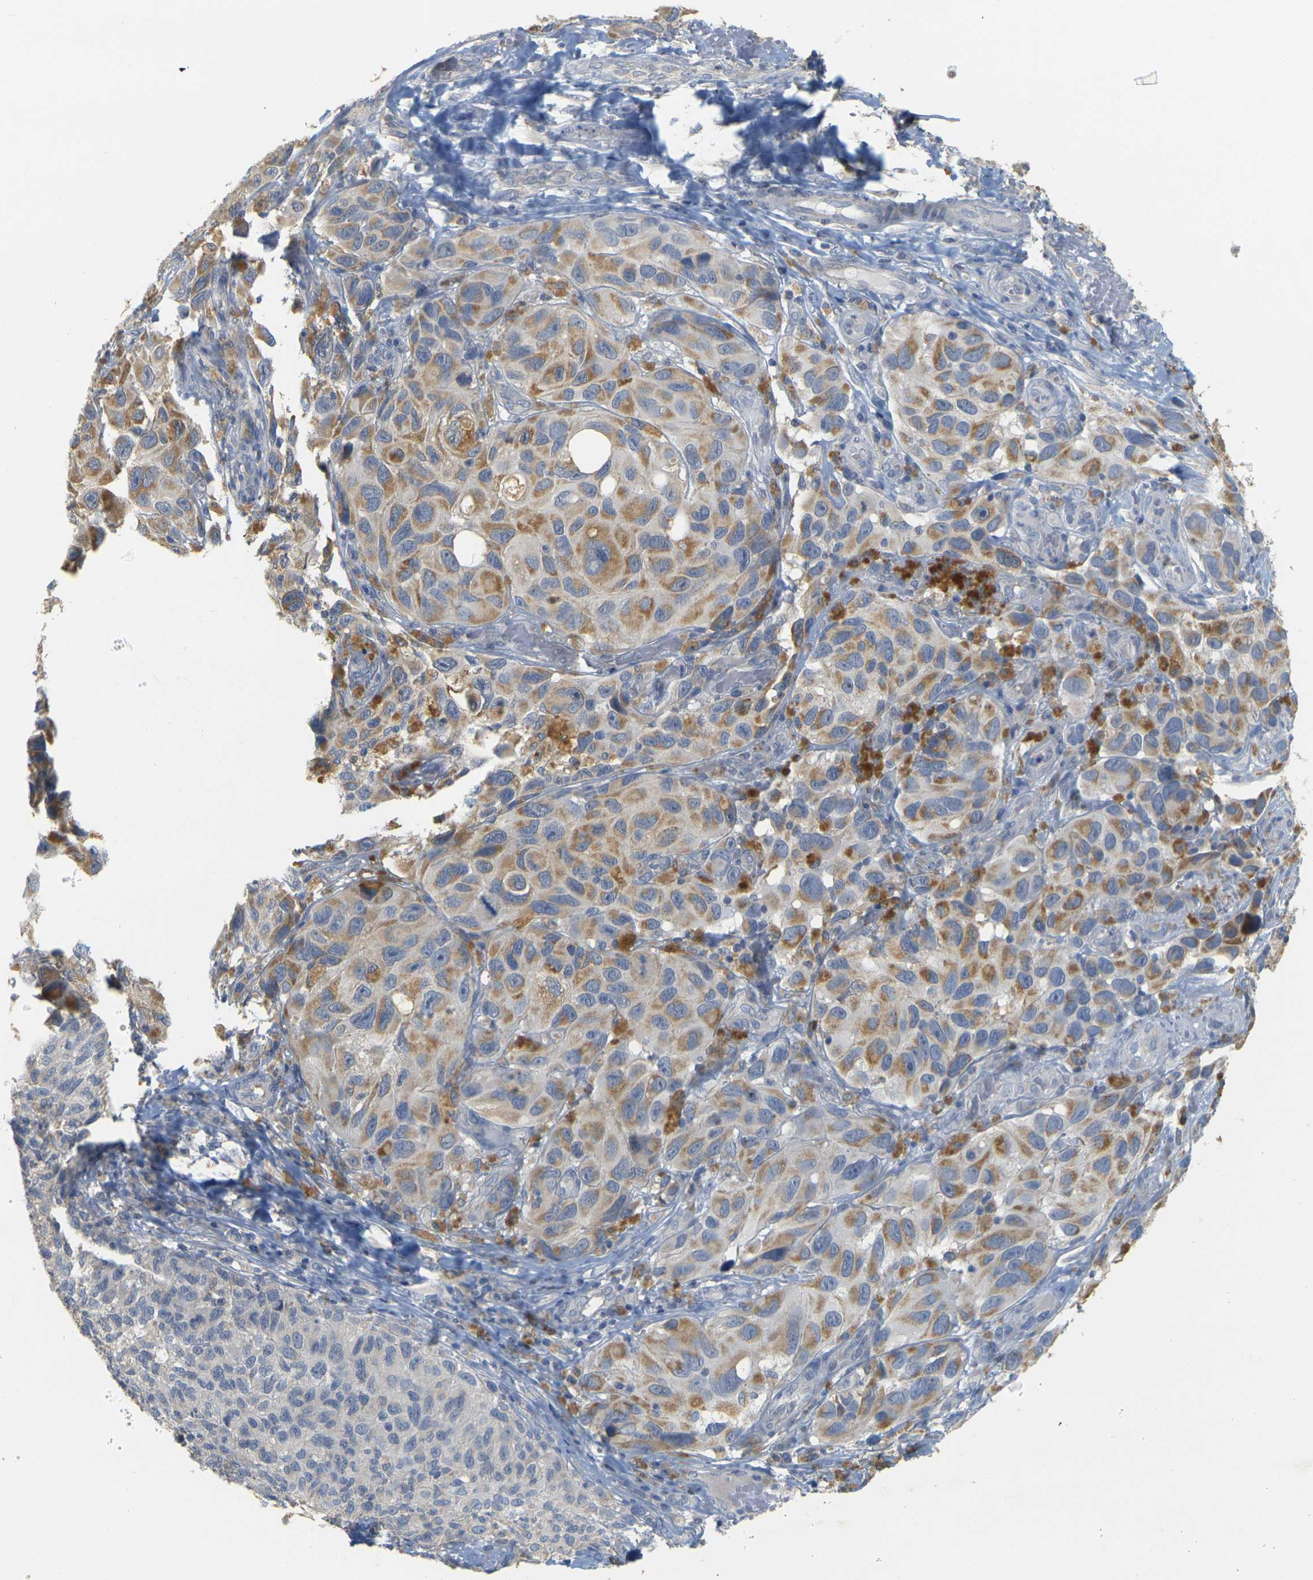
{"staining": {"intensity": "moderate", "quantity": ">75%", "location": "cytoplasmic/membranous"}, "tissue": "melanoma", "cell_type": "Tumor cells", "image_type": "cancer", "snomed": [{"axis": "morphology", "description": "Malignant melanoma, NOS"}, {"axis": "topography", "description": "Skin"}], "caption": "Immunohistochemistry (IHC) staining of malignant melanoma, which exhibits medium levels of moderate cytoplasmic/membranous expression in about >75% of tumor cells indicating moderate cytoplasmic/membranous protein expression. The staining was performed using DAB (3,3'-diaminobenzidine) (brown) for protein detection and nuclei were counterstained in hematoxylin (blue).", "gene": "GDAP1", "patient": {"sex": "female", "age": 73}}